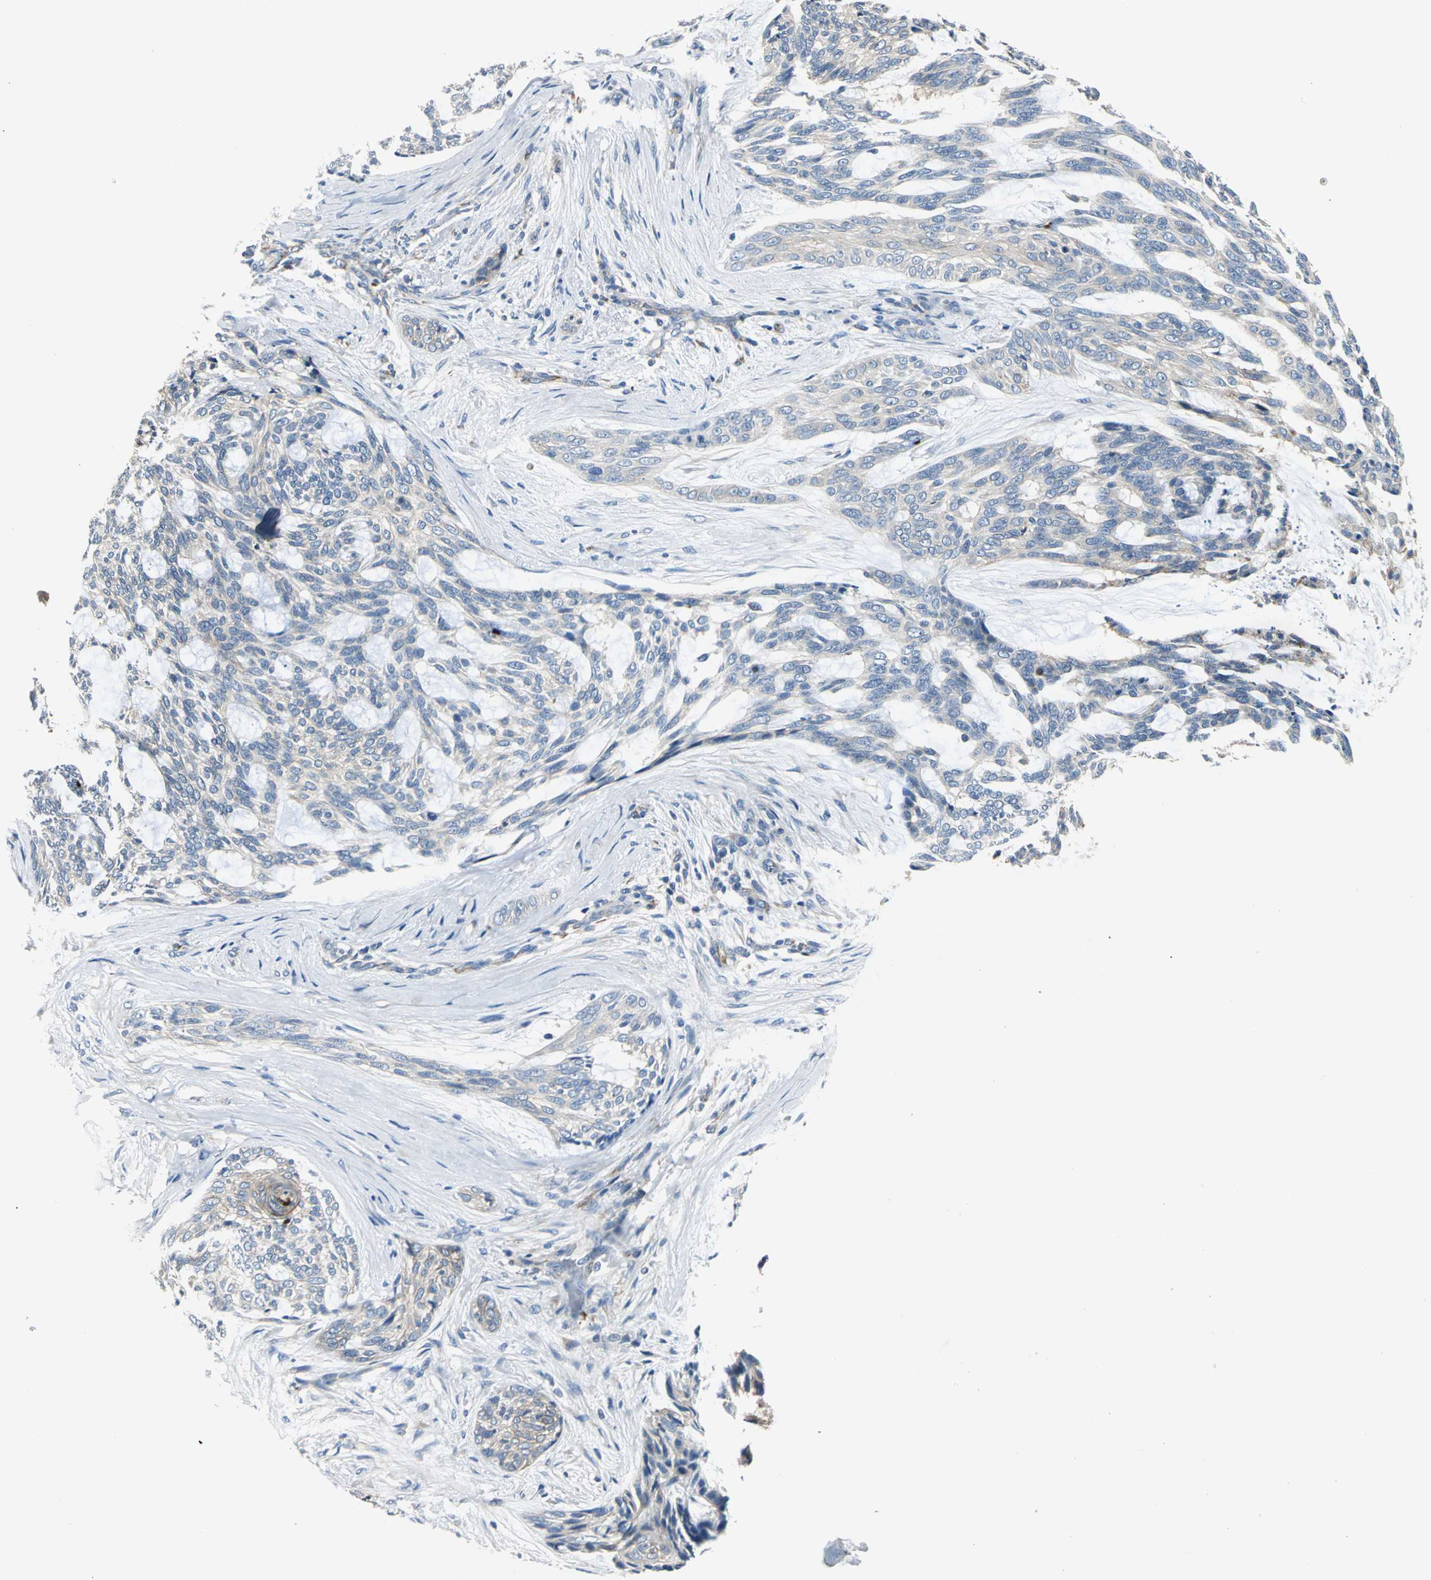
{"staining": {"intensity": "weak", "quantity": ">75%", "location": "cytoplasmic/membranous"}, "tissue": "skin cancer", "cell_type": "Tumor cells", "image_type": "cancer", "snomed": [{"axis": "morphology", "description": "Normal tissue, NOS"}, {"axis": "morphology", "description": "Basal cell carcinoma"}, {"axis": "topography", "description": "Skin"}], "caption": "Human skin basal cell carcinoma stained for a protein (brown) exhibits weak cytoplasmic/membranous positive expression in about >75% of tumor cells.", "gene": "B3GNT2", "patient": {"sex": "female", "age": 71}}